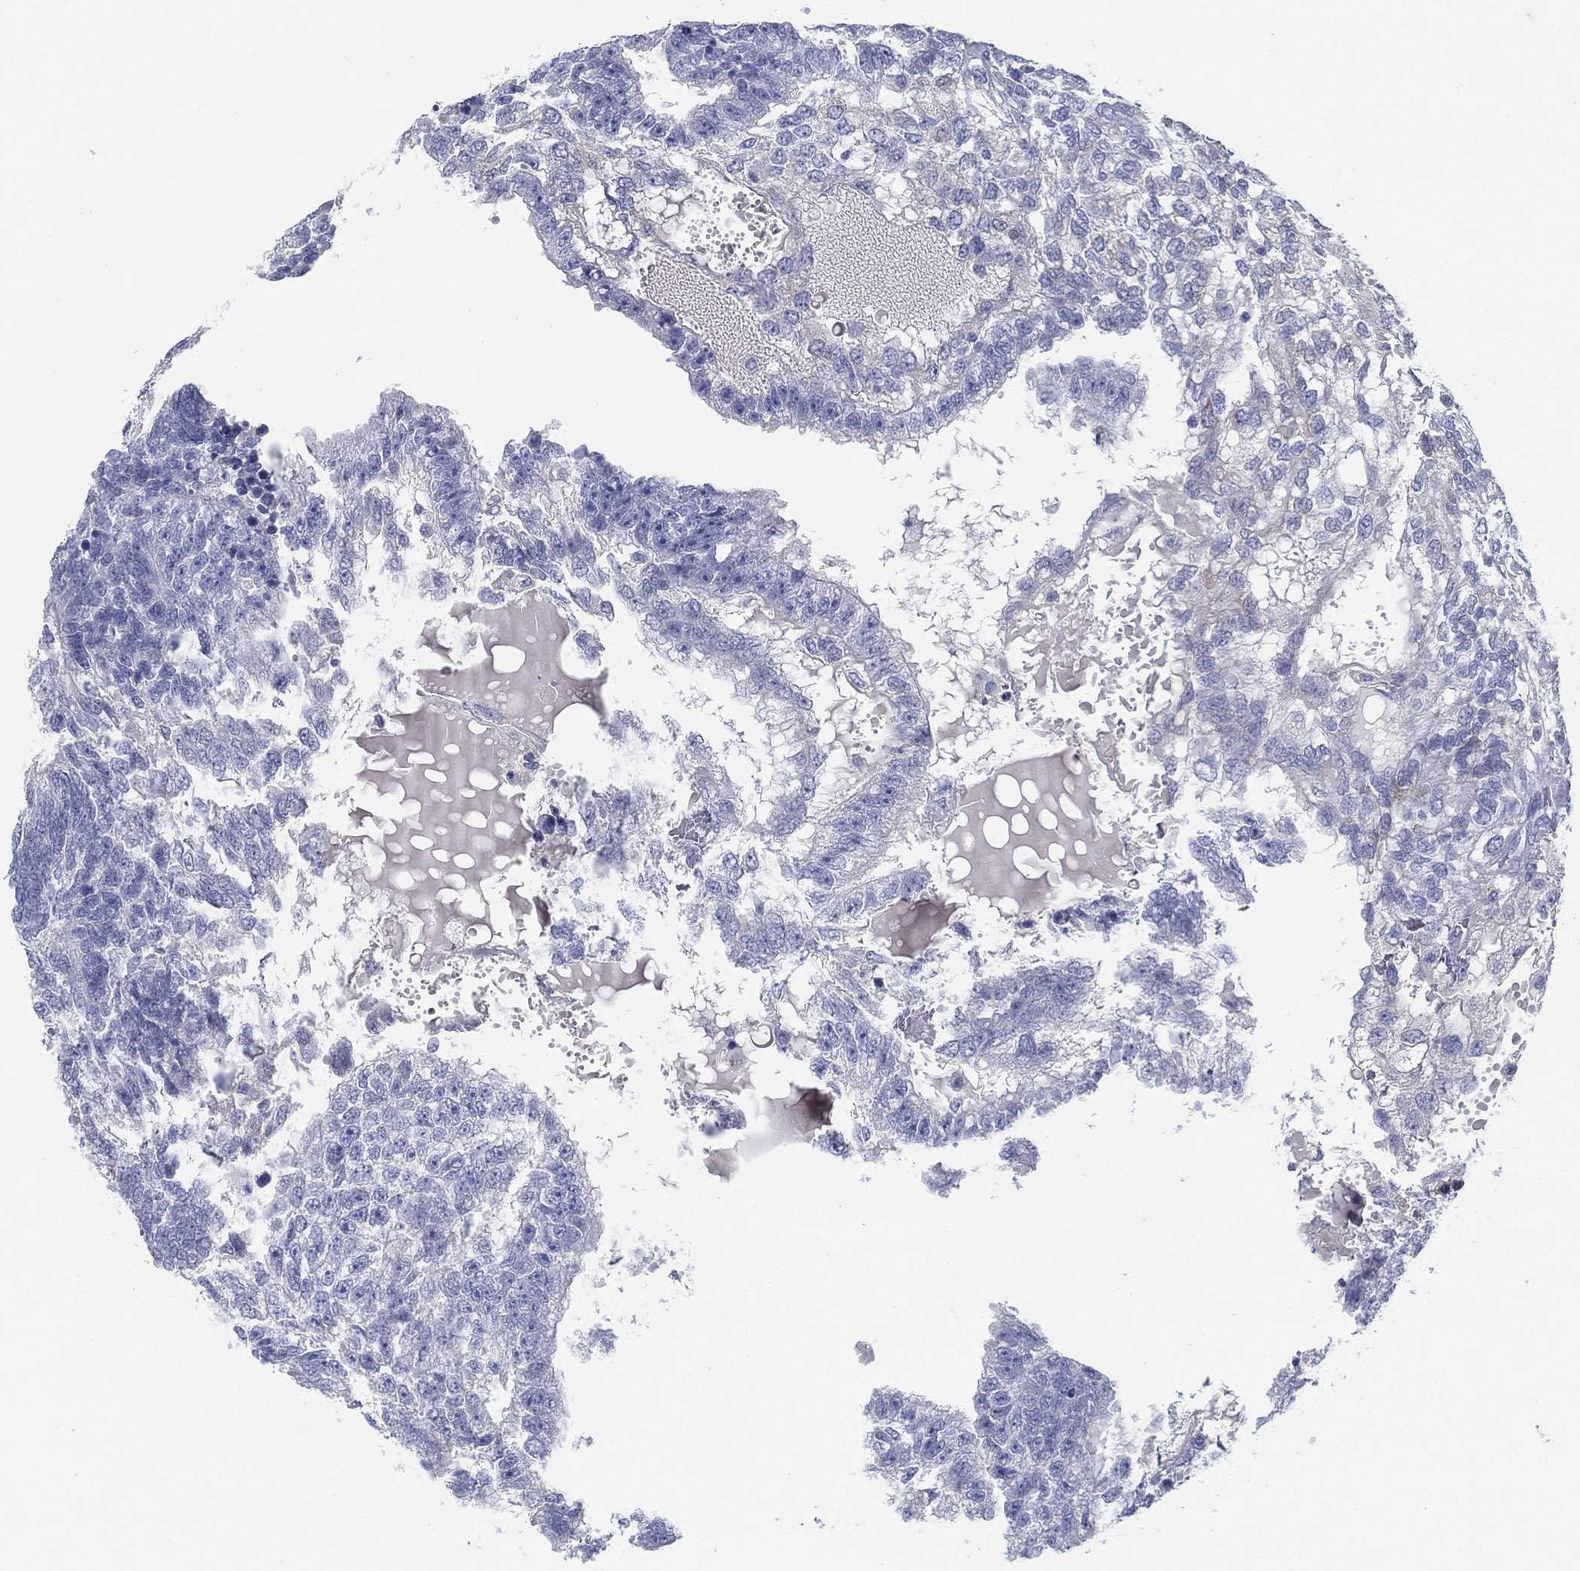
{"staining": {"intensity": "negative", "quantity": "none", "location": "none"}, "tissue": "testis cancer", "cell_type": "Tumor cells", "image_type": "cancer", "snomed": [{"axis": "morphology", "description": "Seminoma, NOS"}, {"axis": "morphology", "description": "Carcinoma, Embryonal, NOS"}, {"axis": "topography", "description": "Testis"}], "caption": "Photomicrograph shows no protein positivity in tumor cells of testis cancer tissue. (IHC, brightfield microscopy, high magnification).", "gene": "STS", "patient": {"sex": "male", "age": 41}}